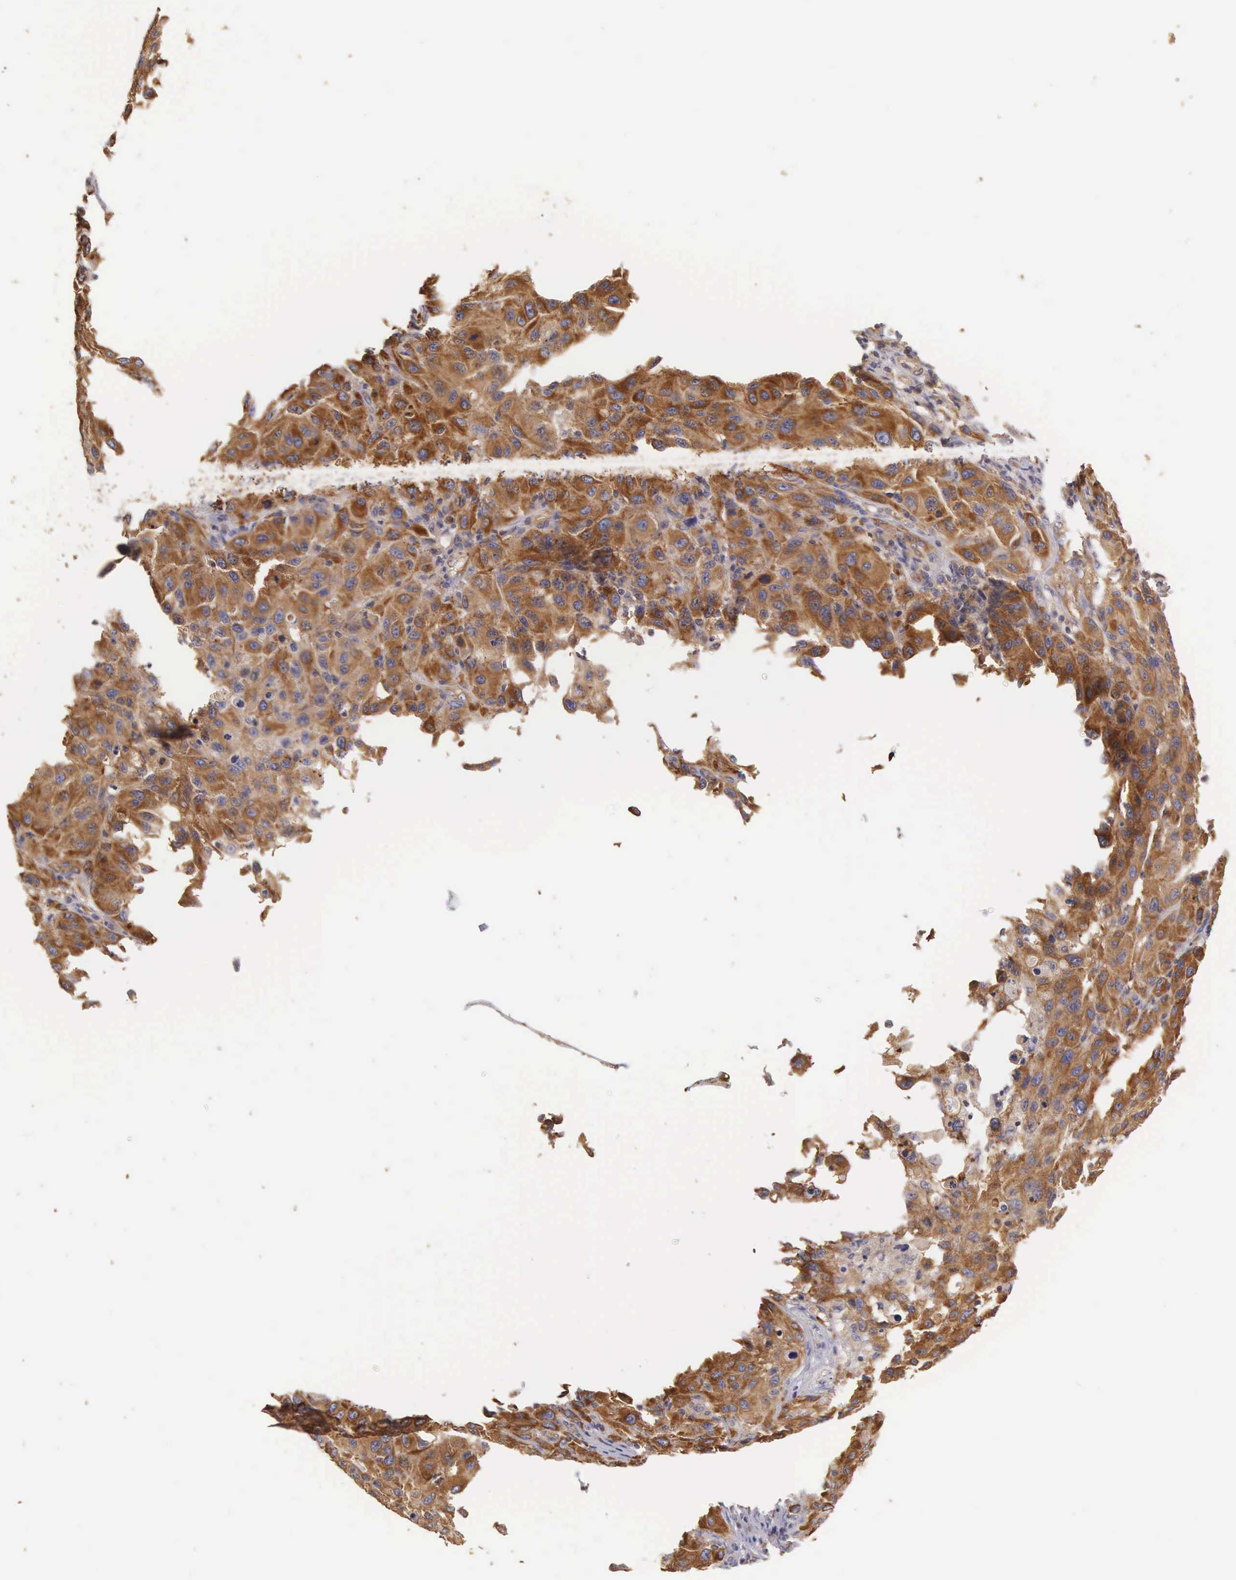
{"staining": {"intensity": "strong", "quantity": ">75%", "location": "cytoplasmic/membranous"}, "tissue": "melanoma", "cell_type": "Tumor cells", "image_type": "cancer", "snomed": [{"axis": "morphology", "description": "Malignant melanoma, NOS"}, {"axis": "topography", "description": "Skin"}], "caption": "The photomicrograph reveals staining of melanoma, revealing strong cytoplasmic/membranous protein staining (brown color) within tumor cells.", "gene": "OSBPL3", "patient": {"sex": "female", "age": 77}}